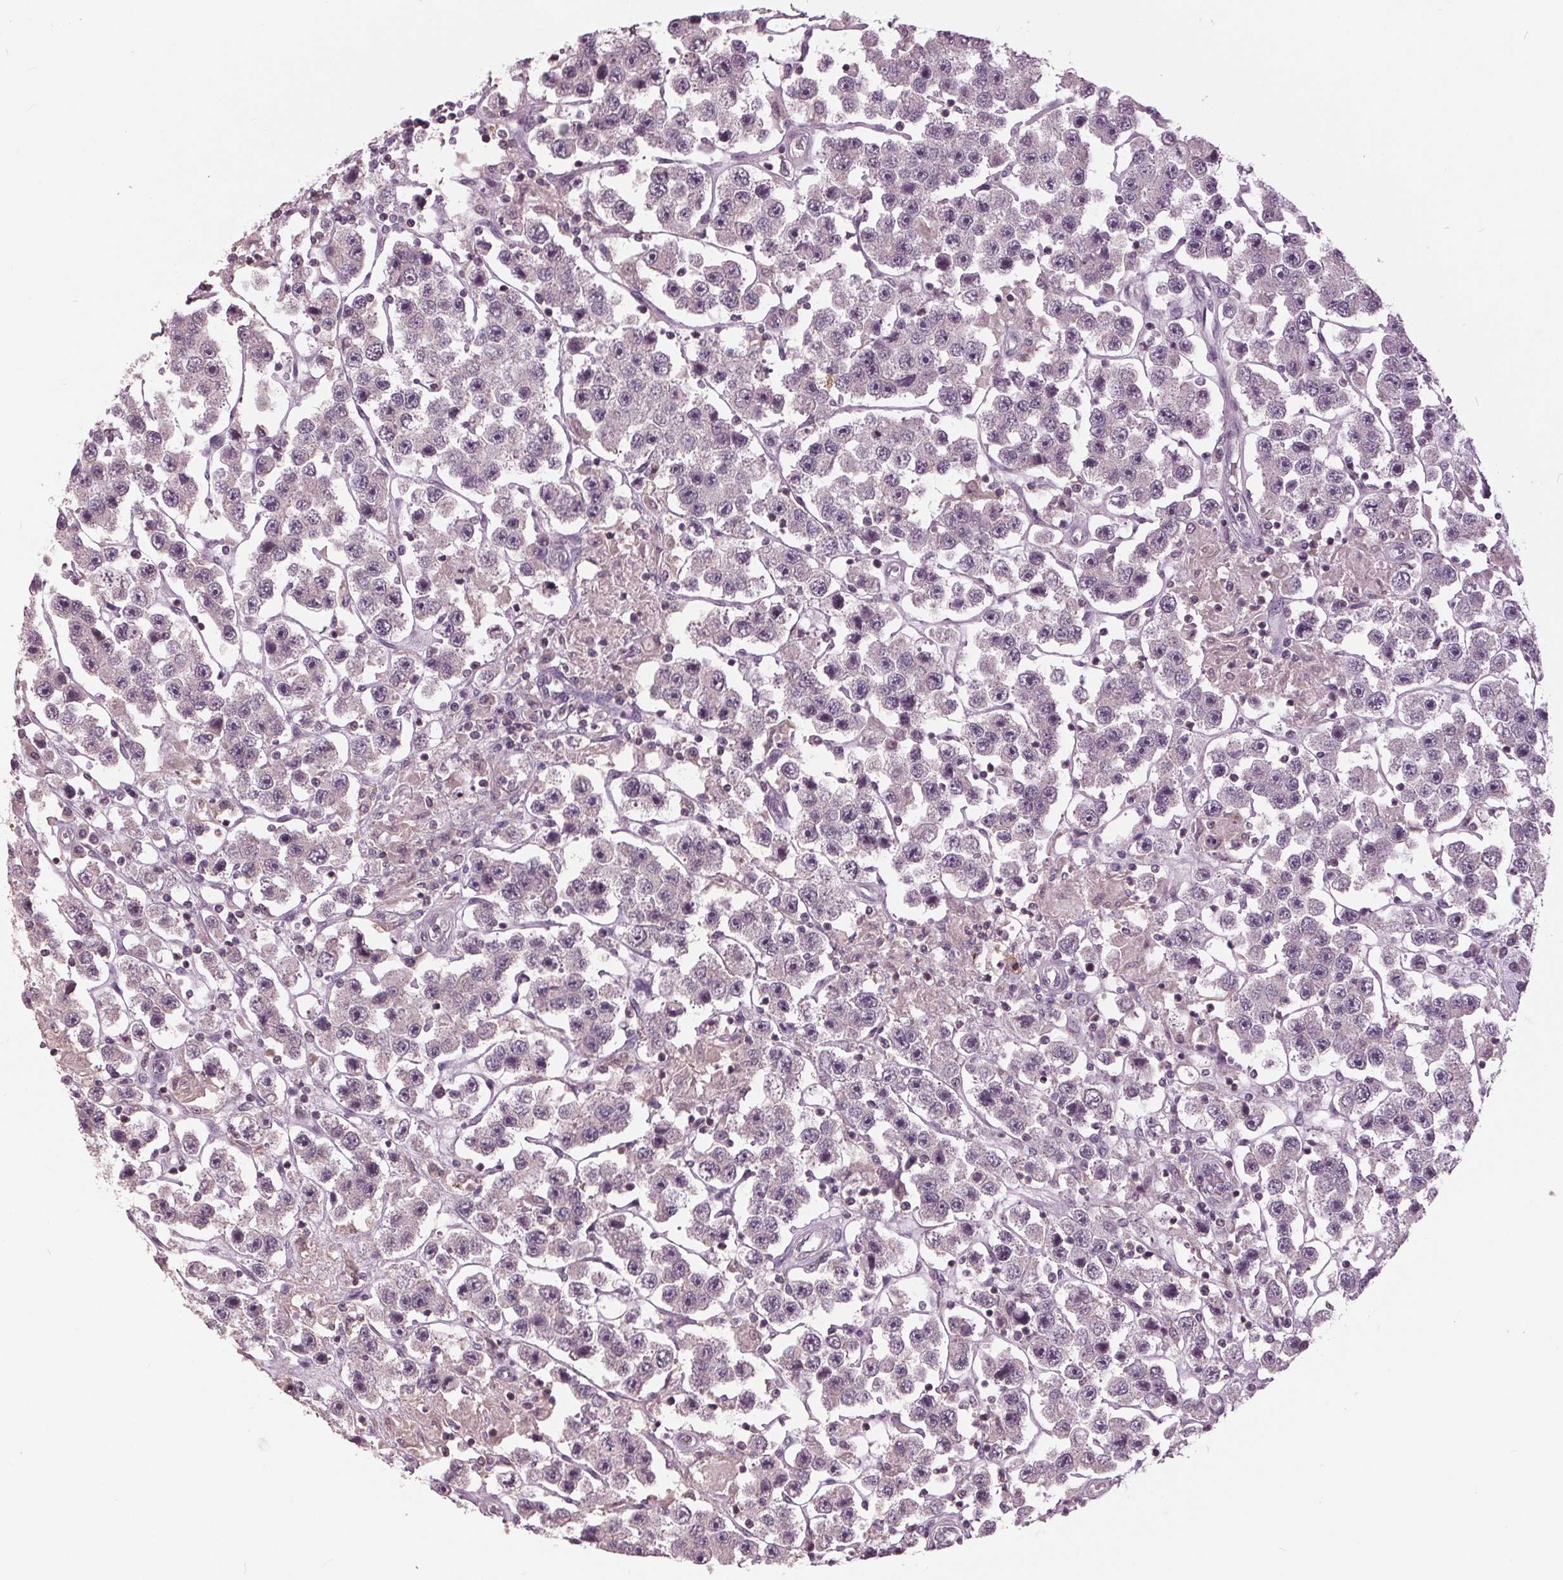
{"staining": {"intensity": "negative", "quantity": "none", "location": "none"}, "tissue": "testis cancer", "cell_type": "Tumor cells", "image_type": "cancer", "snomed": [{"axis": "morphology", "description": "Seminoma, NOS"}, {"axis": "topography", "description": "Testis"}], "caption": "IHC micrograph of human testis cancer stained for a protein (brown), which exhibits no expression in tumor cells.", "gene": "SIGLEC6", "patient": {"sex": "male", "age": 45}}